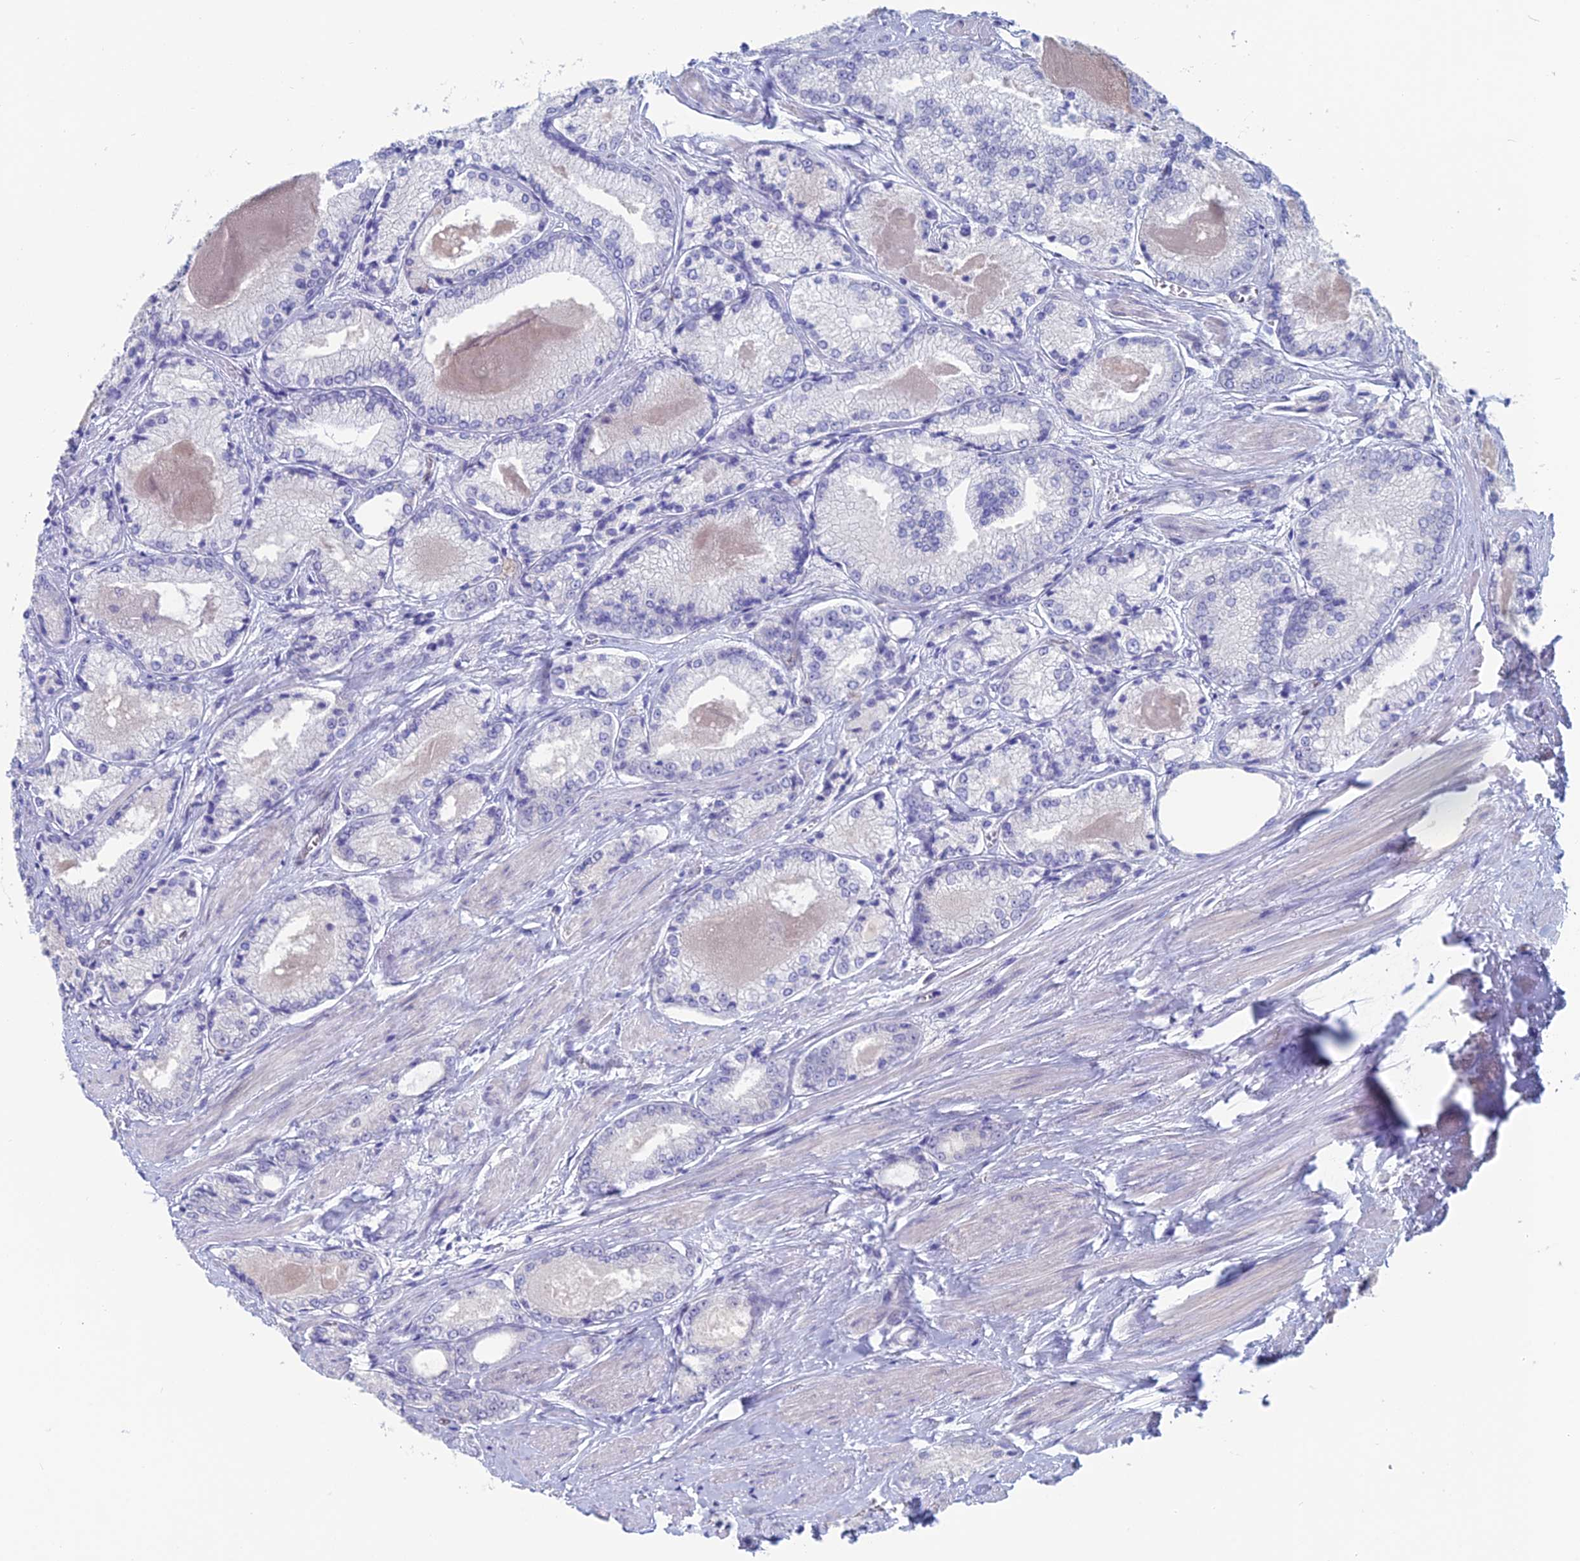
{"staining": {"intensity": "negative", "quantity": "none", "location": "none"}, "tissue": "prostate cancer", "cell_type": "Tumor cells", "image_type": "cancer", "snomed": [{"axis": "morphology", "description": "Adenocarcinoma, Low grade"}, {"axis": "topography", "description": "Prostate"}], "caption": "The histopathology image displays no staining of tumor cells in prostate cancer (adenocarcinoma (low-grade)).", "gene": "NOL4L", "patient": {"sex": "male", "age": 68}}